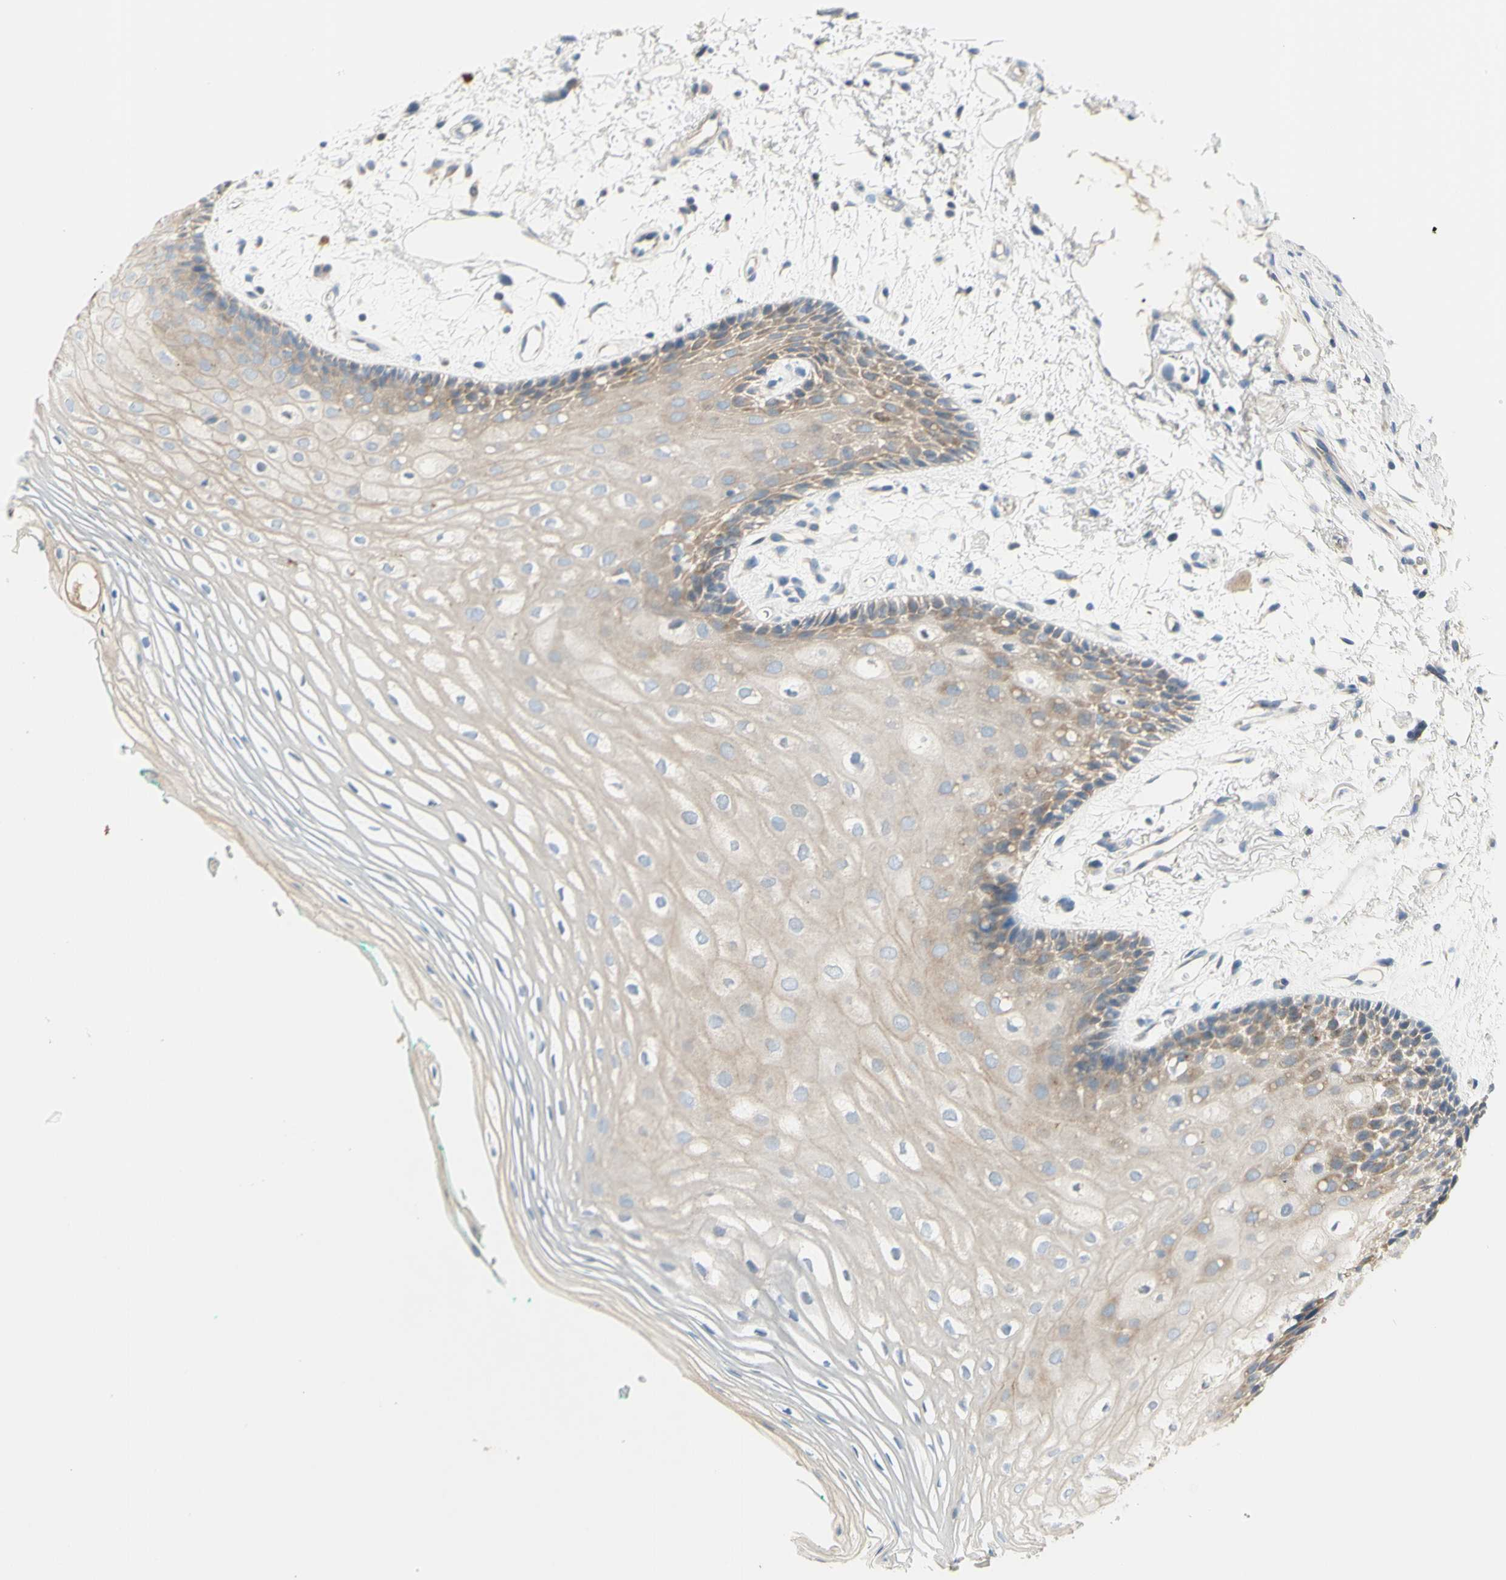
{"staining": {"intensity": "weak", "quantity": "25%-75%", "location": "cytoplasmic/membranous"}, "tissue": "oral mucosa", "cell_type": "Squamous epithelial cells", "image_type": "normal", "snomed": [{"axis": "morphology", "description": "Normal tissue, NOS"}, {"axis": "topography", "description": "Skeletal muscle"}, {"axis": "topography", "description": "Oral tissue"}, {"axis": "topography", "description": "Peripheral nerve tissue"}], "caption": "Protein expression analysis of unremarkable oral mucosa exhibits weak cytoplasmic/membranous positivity in approximately 25%-75% of squamous epithelial cells. The protein is shown in brown color, while the nuclei are stained blue.", "gene": "MUC1", "patient": {"sex": "female", "age": 84}}